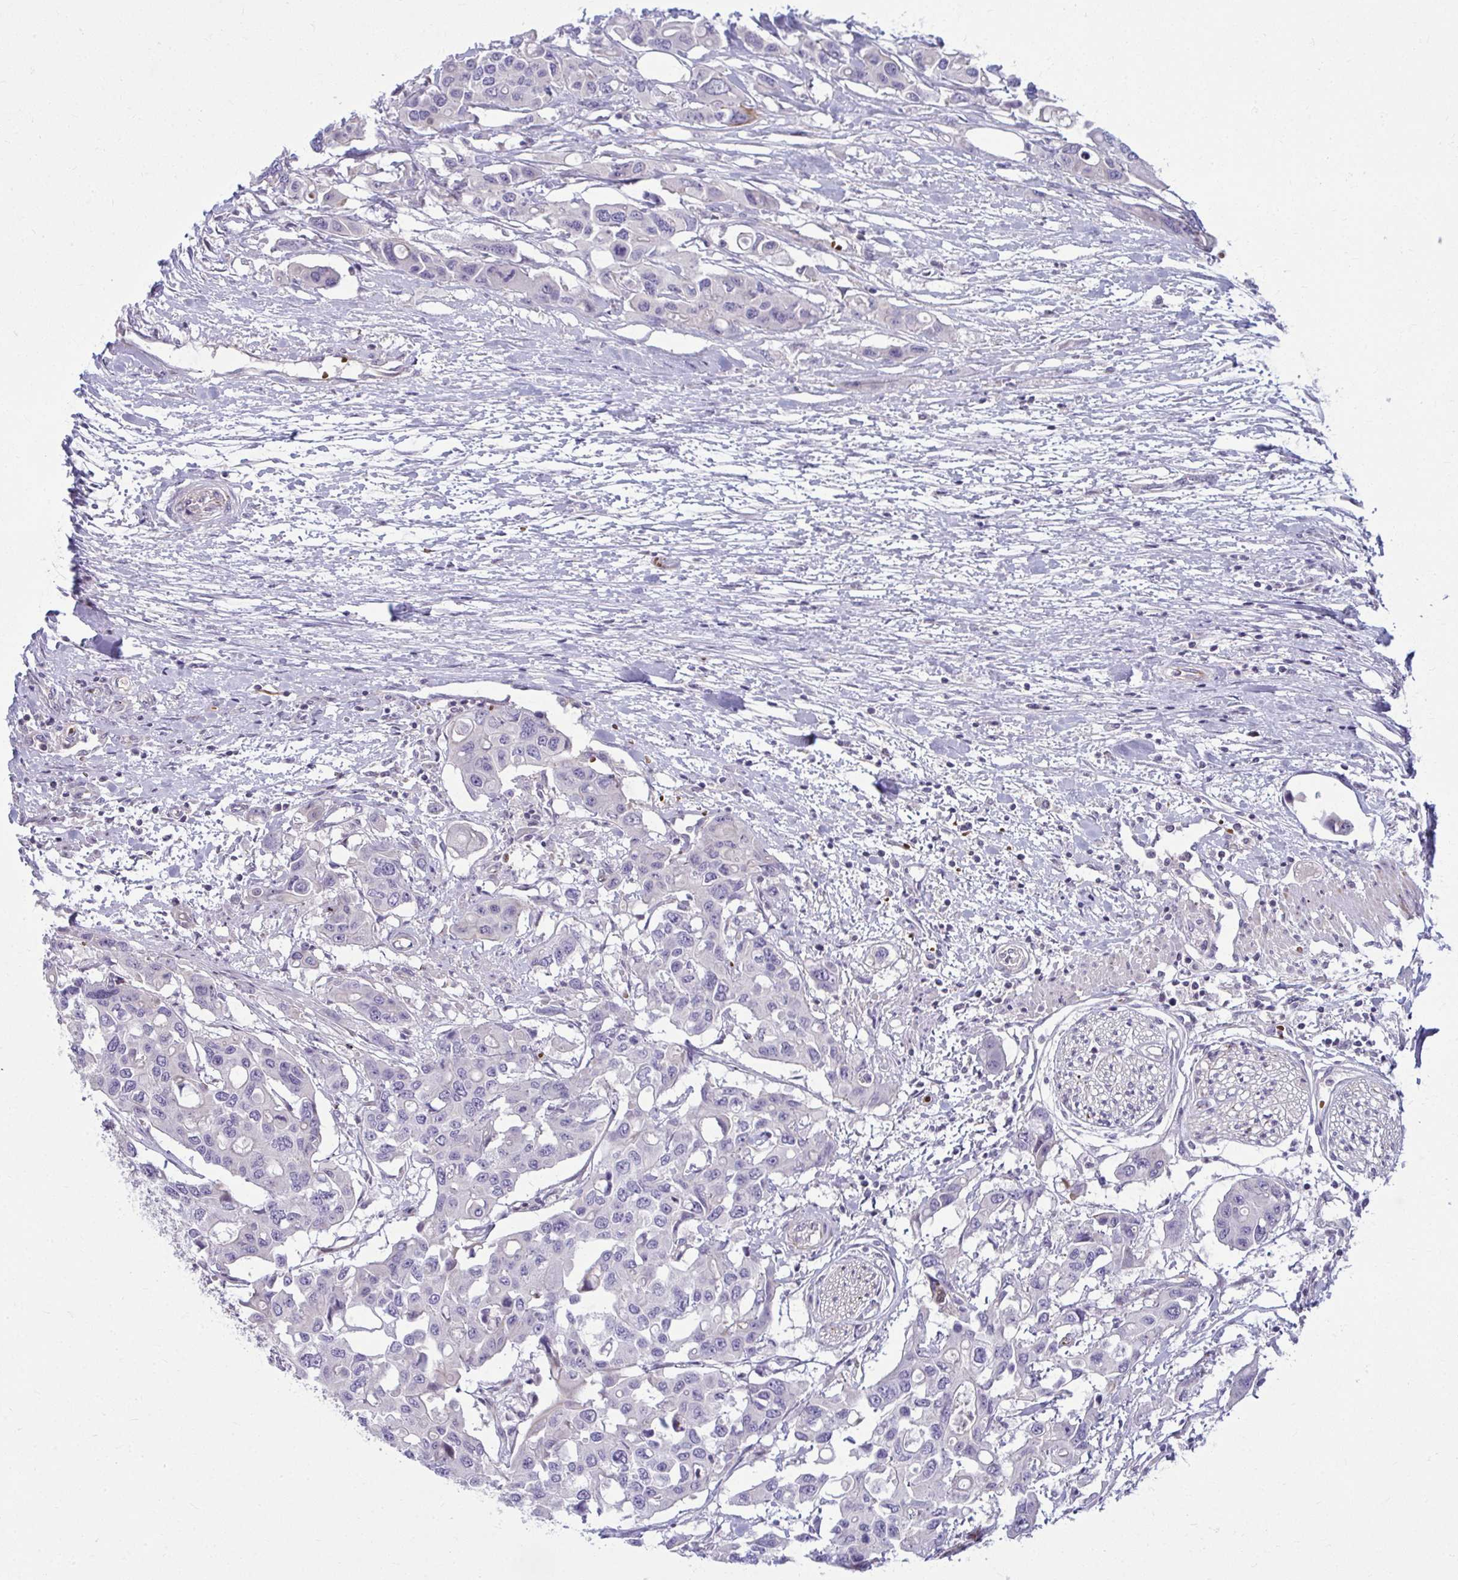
{"staining": {"intensity": "negative", "quantity": "none", "location": "none"}, "tissue": "colorectal cancer", "cell_type": "Tumor cells", "image_type": "cancer", "snomed": [{"axis": "morphology", "description": "Adenocarcinoma, NOS"}, {"axis": "topography", "description": "Colon"}], "caption": "Image shows no significant protein positivity in tumor cells of colorectal cancer (adenocarcinoma).", "gene": "SLC14A1", "patient": {"sex": "male", "age": 77}}